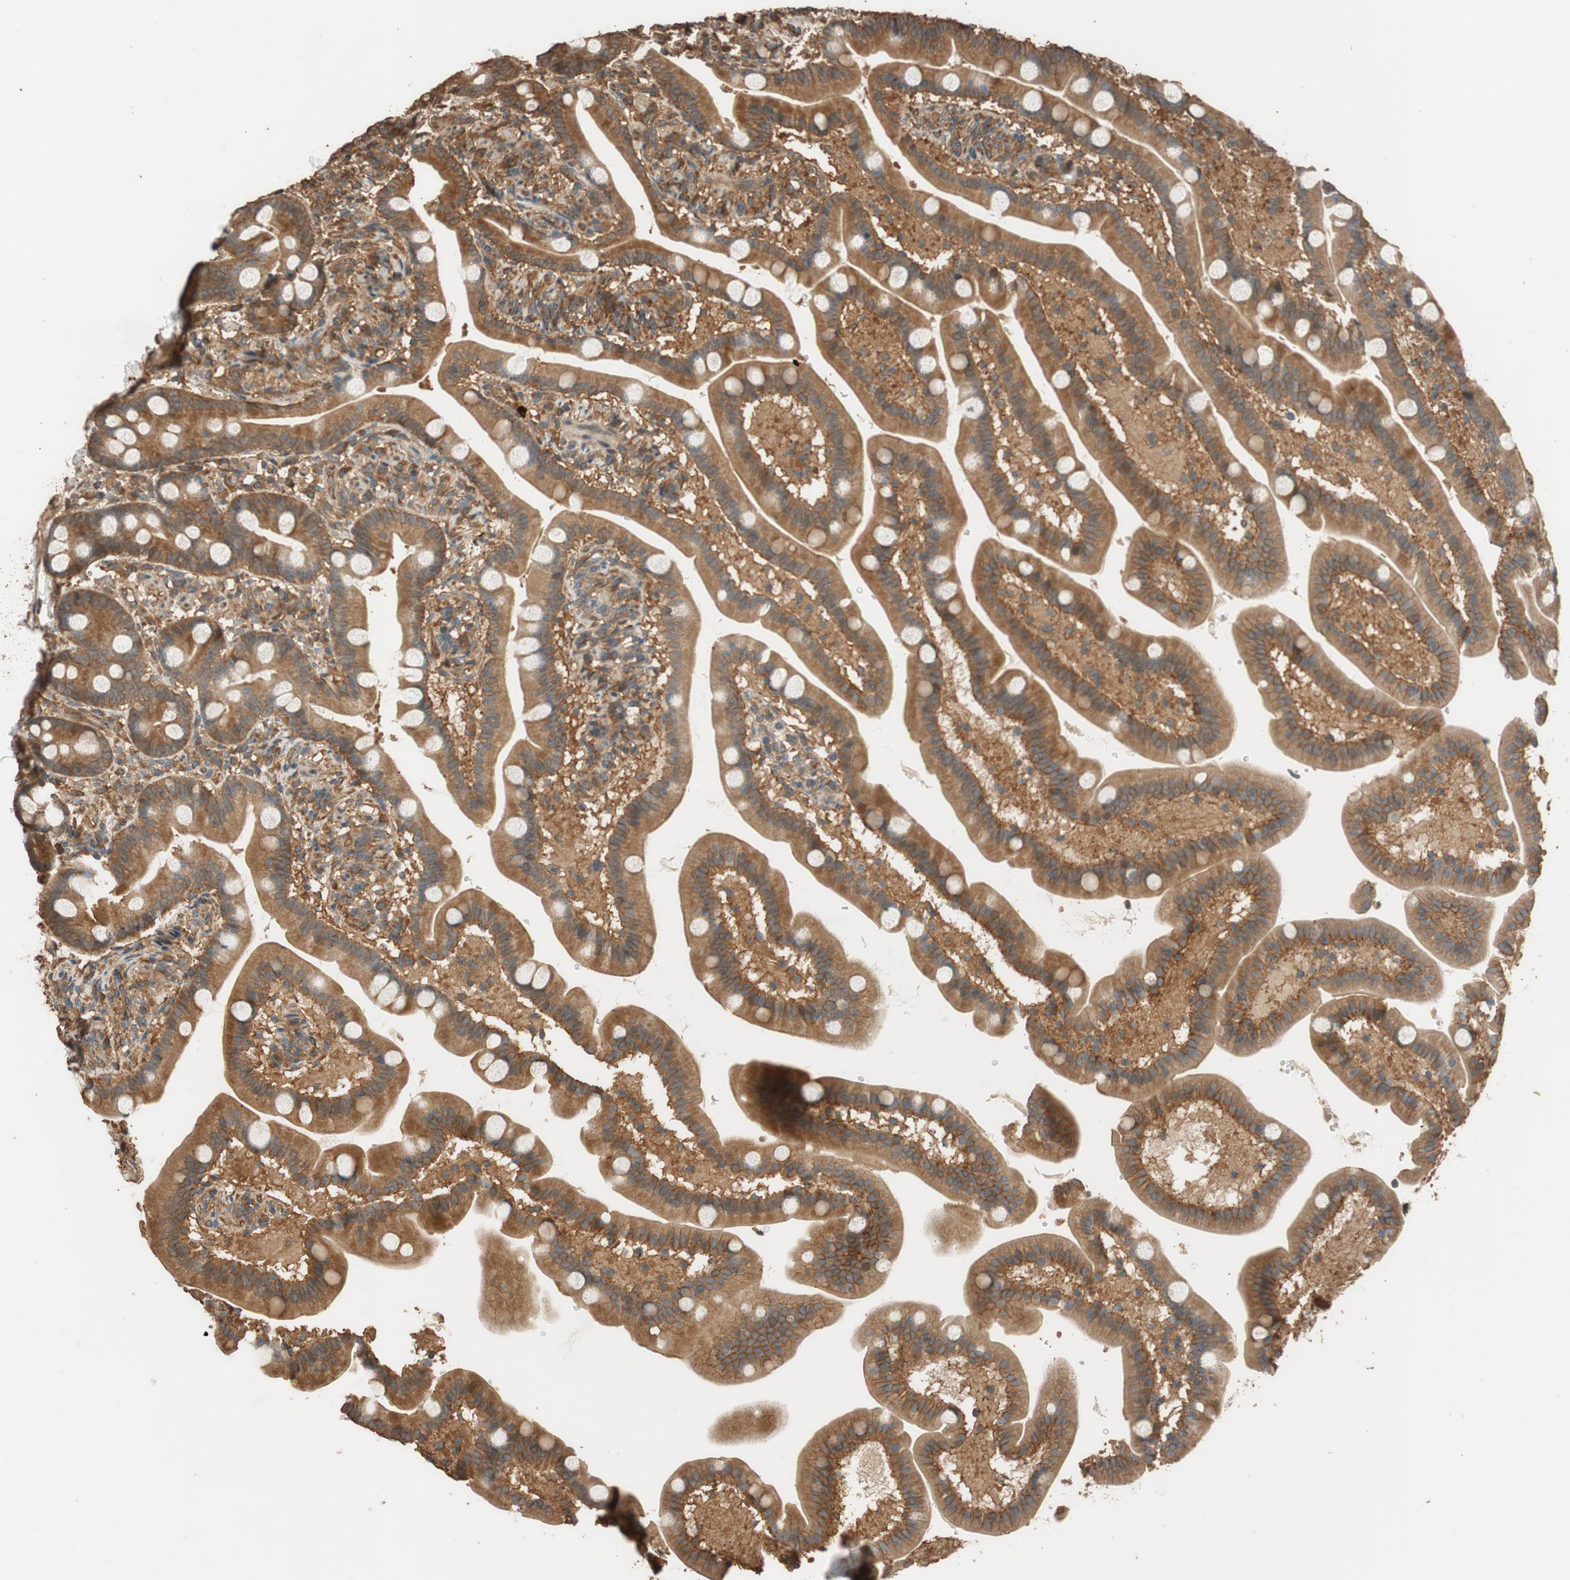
{"staining": {"intensity": "moderate", "quantity": ">75%", "location": "cytoplasmic/membranous"}, "tissue": "duodenum", "cell_type": "Glandular cells", "image_type": "normal", "snomed": [{"axis": "morphology", "description": "Normal tissue, NOS"}, {"axis": "topography", "description": "Duodenum"}], "caption": "Normal duodenum demonstrates moderate cytoplasmic/membranous staining in approximately >75% of glandular cells.", "gene": "MST1R", "patient": {"sex": "male", "age": 54}}